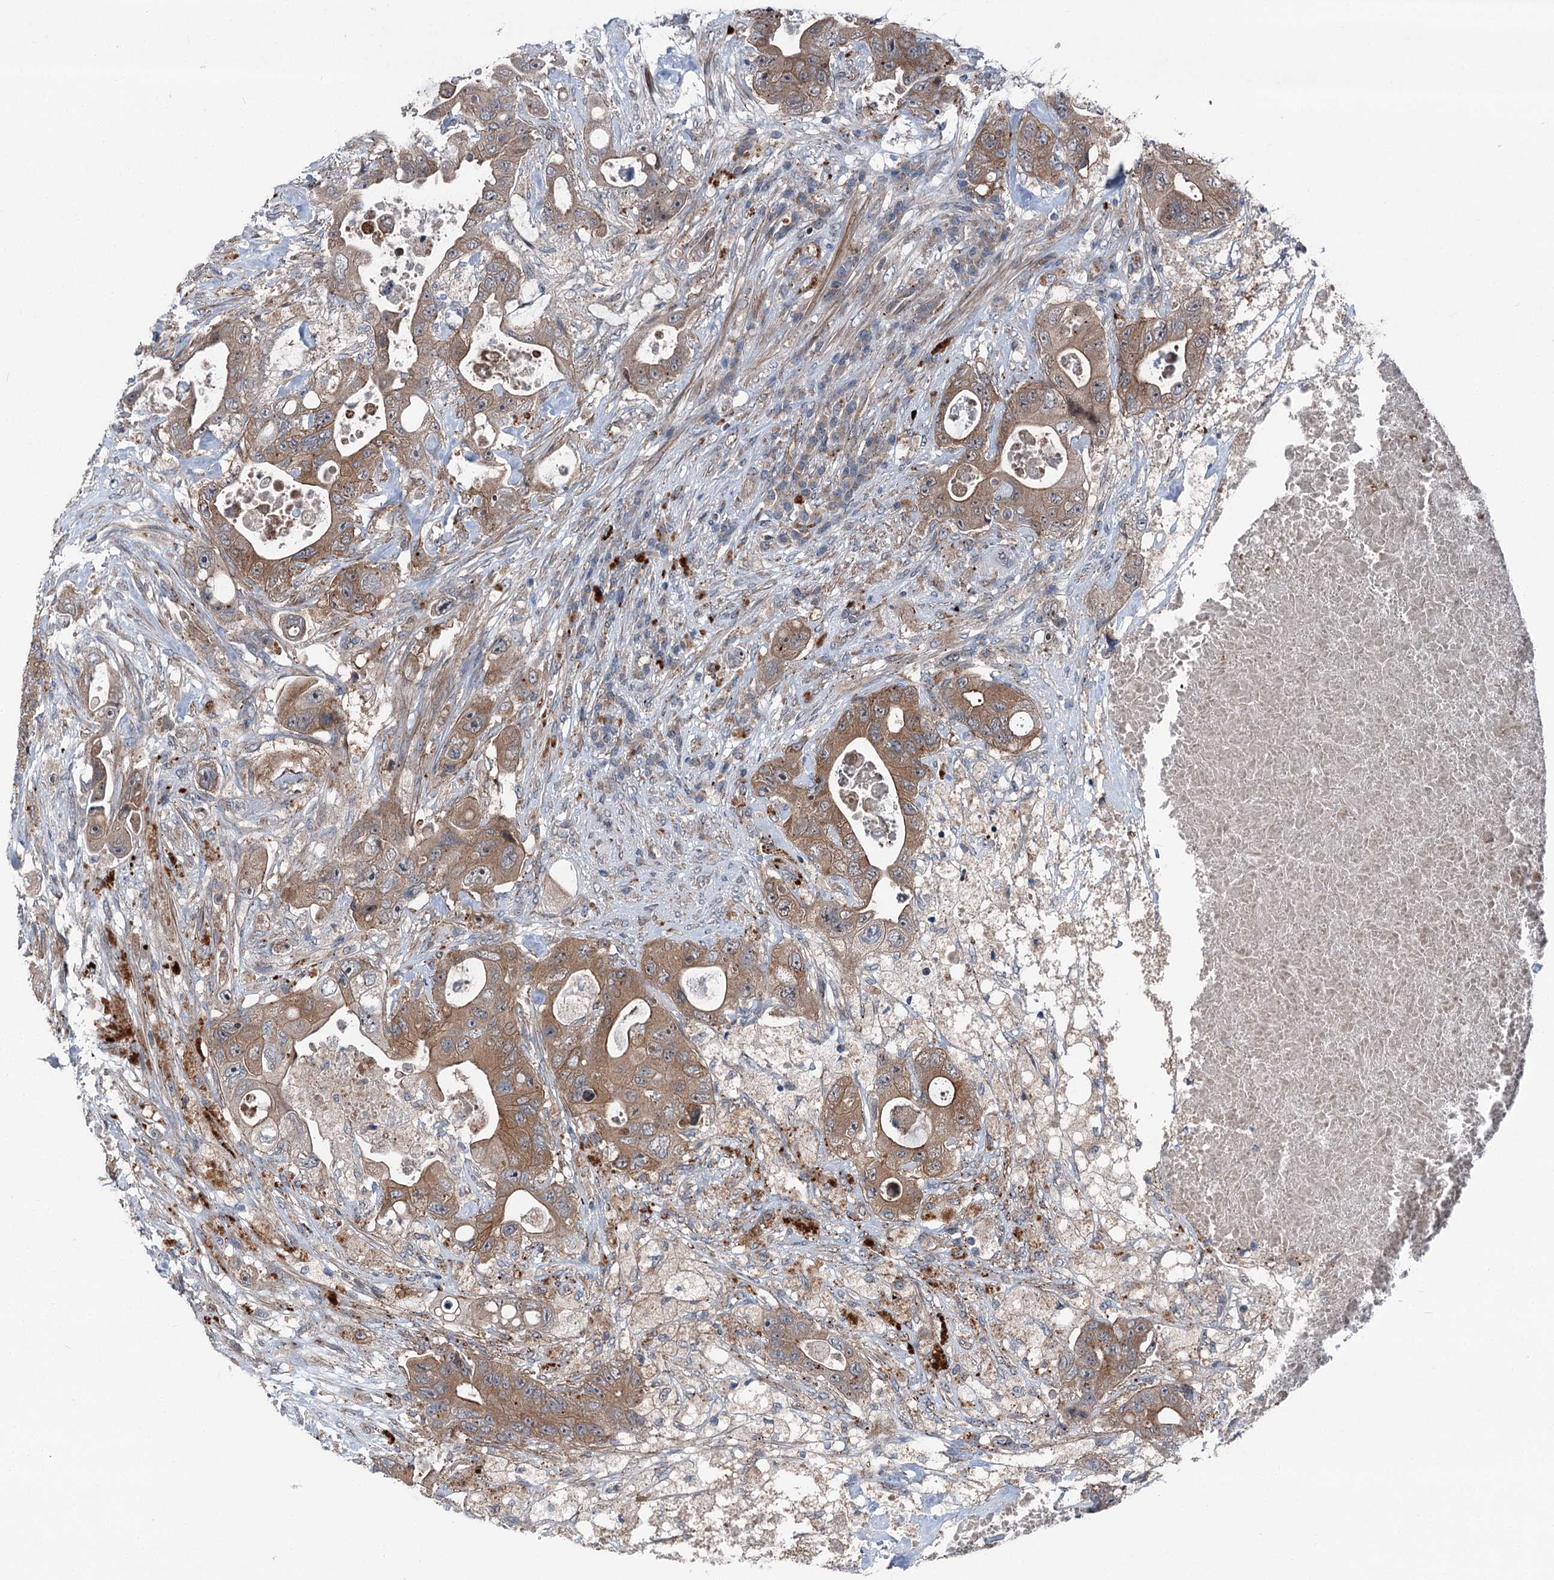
{"staining": {"intensity": "moderate", "quantity": ">75%", "location": "cytoplasmic/membranous"}, "tissue": "colorectal cancer", "cell_type": "Tumor cells", "image_type": "cancer", "snomed": [{"axis": "morphology", "description": "Adenocarcinoma, NOS"}, {"axis": "topography", "description": "Colon"}], "caption": "A brown stain highlights moderate cytoplasmic/membranous staining of a protein in colorectal cancer (adenocarcinoma) tumor cells.", "gene": "POLR1D", "patient": {"sex": "female", "age": 46}}